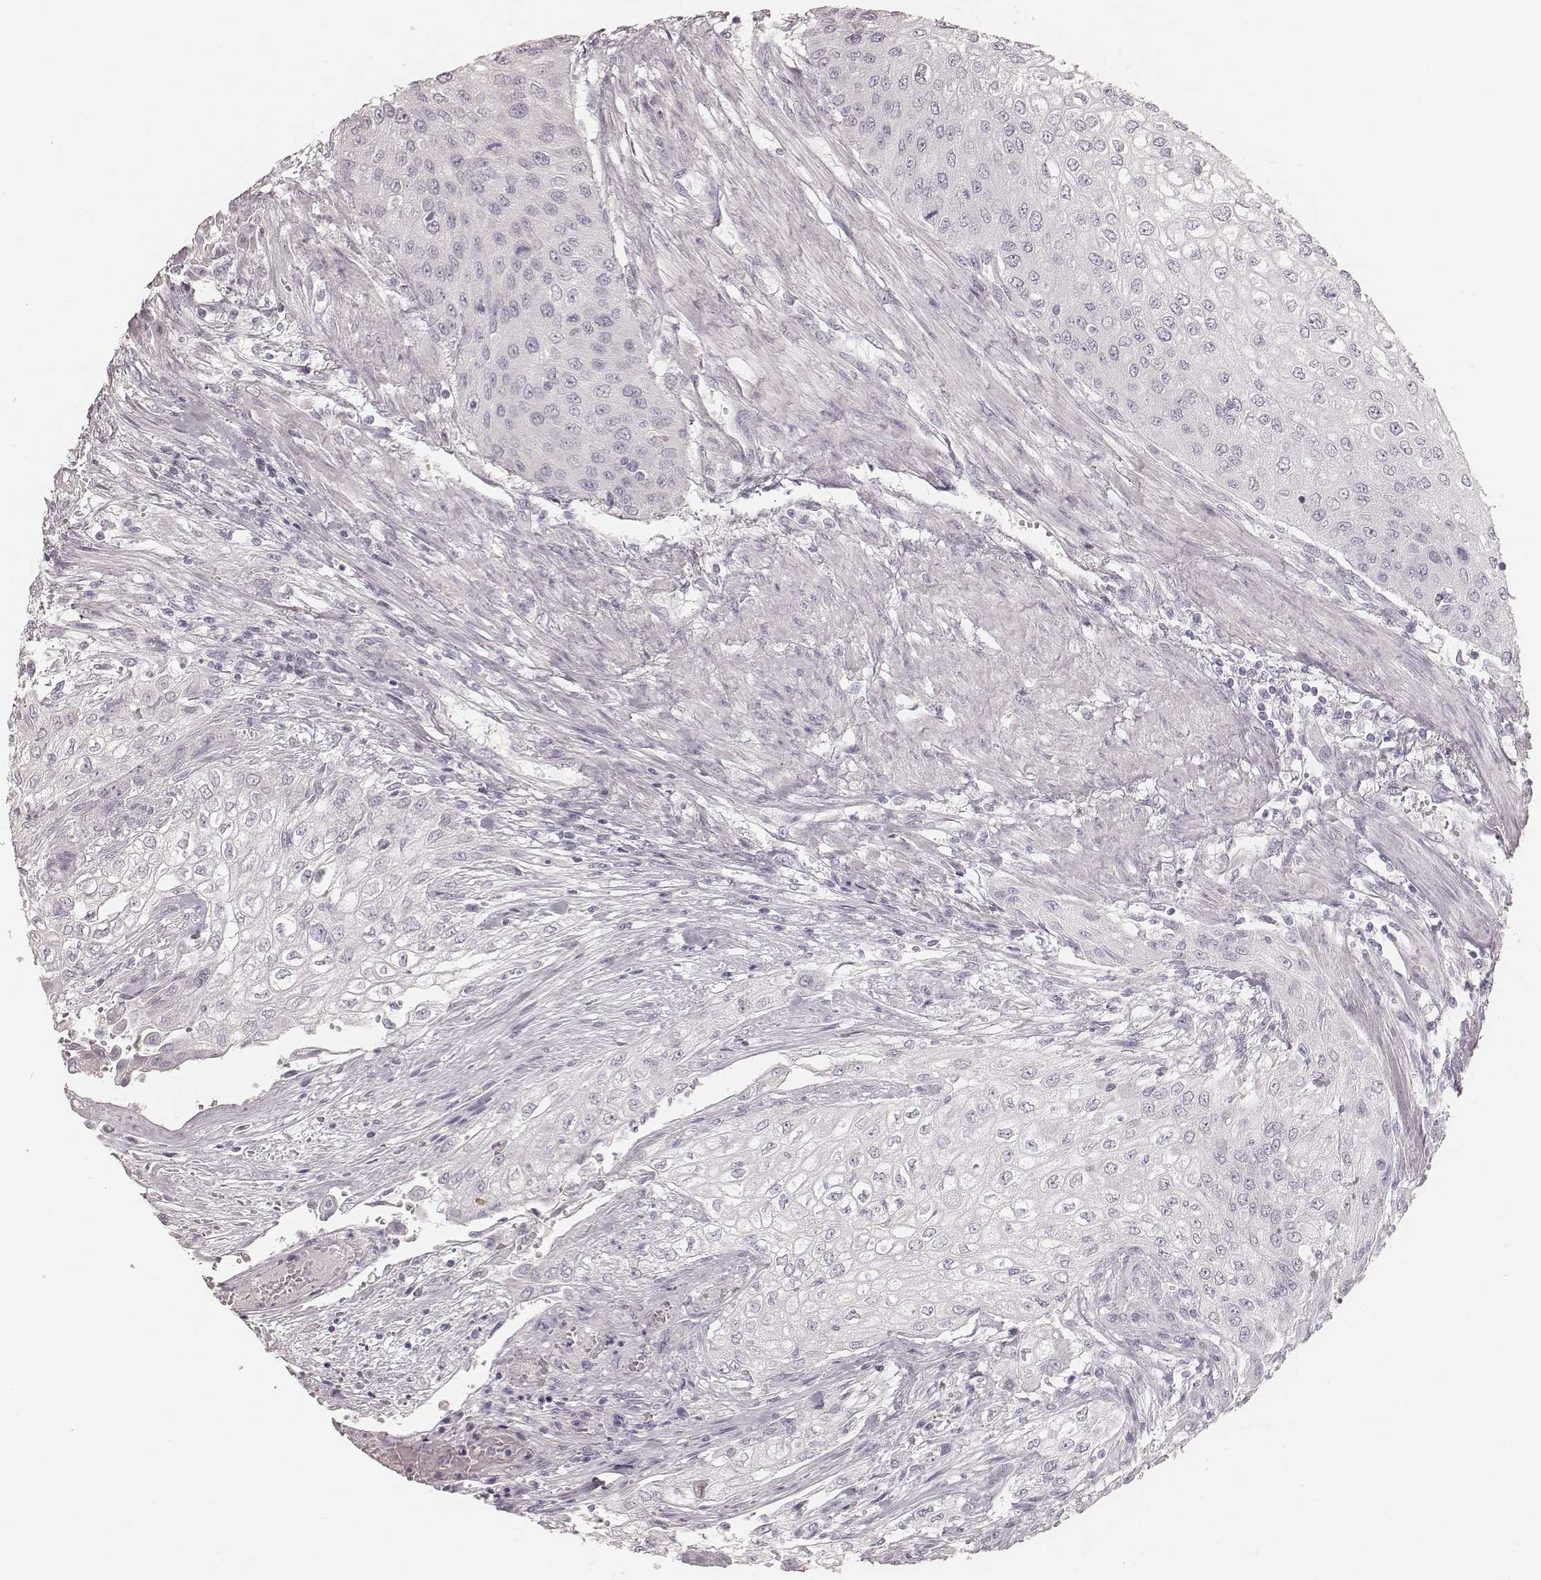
{"staining": {"intensity": "negative", "quantity": "none", "location": "none"}, "tissue": "urothelial cancer", "cell_type": "Tumor cells", "image_type": "cancer", "snomed": [{"axis": "morphology", "description": "Urothelial carcinoma, High grade"}, {"axis": "topography", "description": "Urinary bladder"}], "caption": "Immunohistochemical staining of human urothelial carcinoma (high-grade) shows no significant expression in tumor cells.", "gene": "KRT82", "patient": {"sex": "male", "age": 62}}